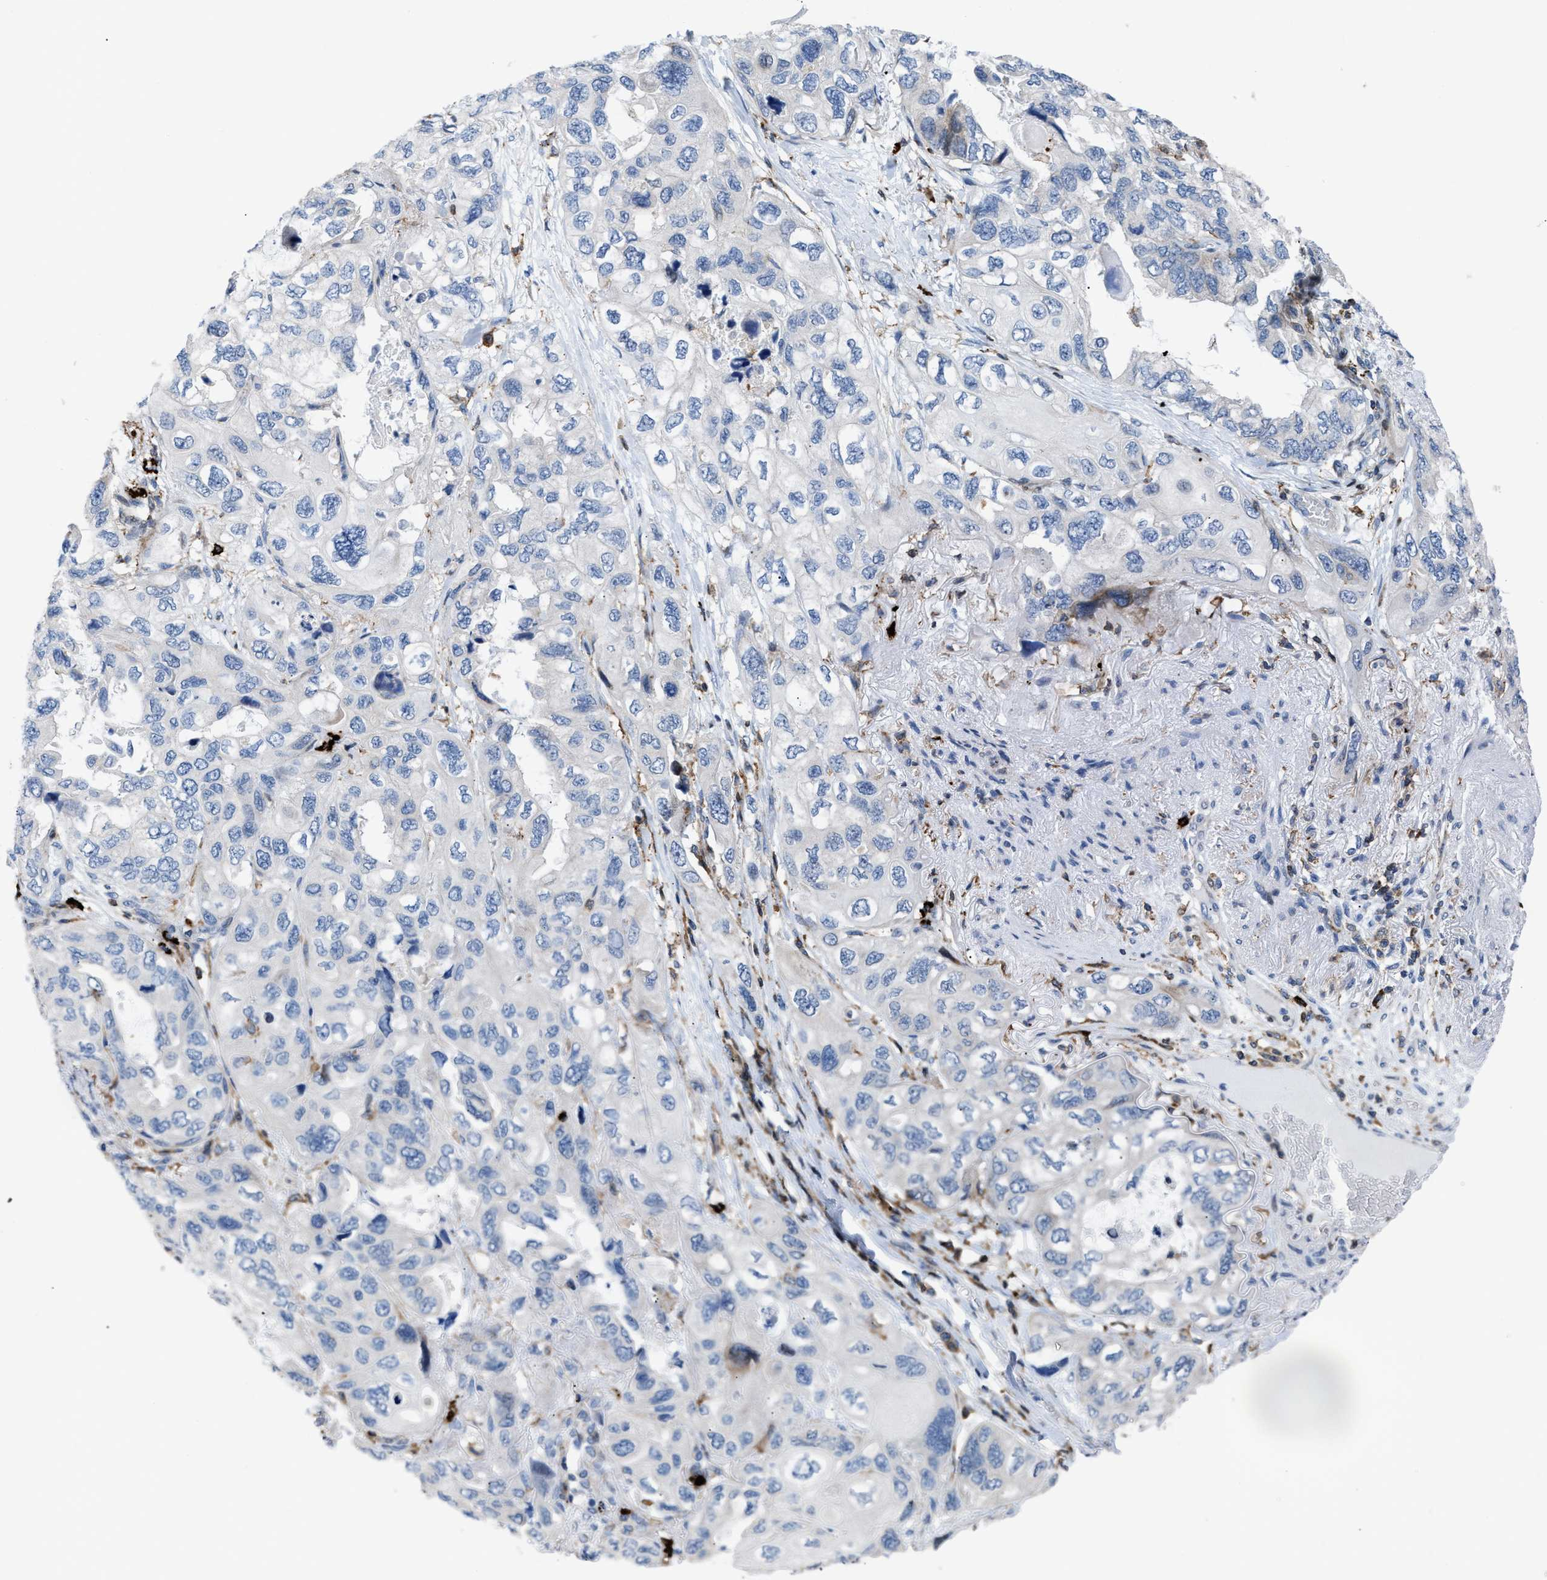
{"staining": {"intensity": "negative", "quantity": "none", "location": "none"}, "tissue": "lung cancer", "cell_type": "Tumor cells", "image_type": "cancer", "snomed": [{"axis": "morphology", "description": "Squamous cell carcinoma, NOS"}, {"axis": "topography", "description": "Lung"}], "caption": "This is a photomicrograph of immunohistochemistry staining of lung cancer, which shows no positivity in tumor cells.", "gene": "ATP9A", "patient": {"sex": "female", "age": 73}}